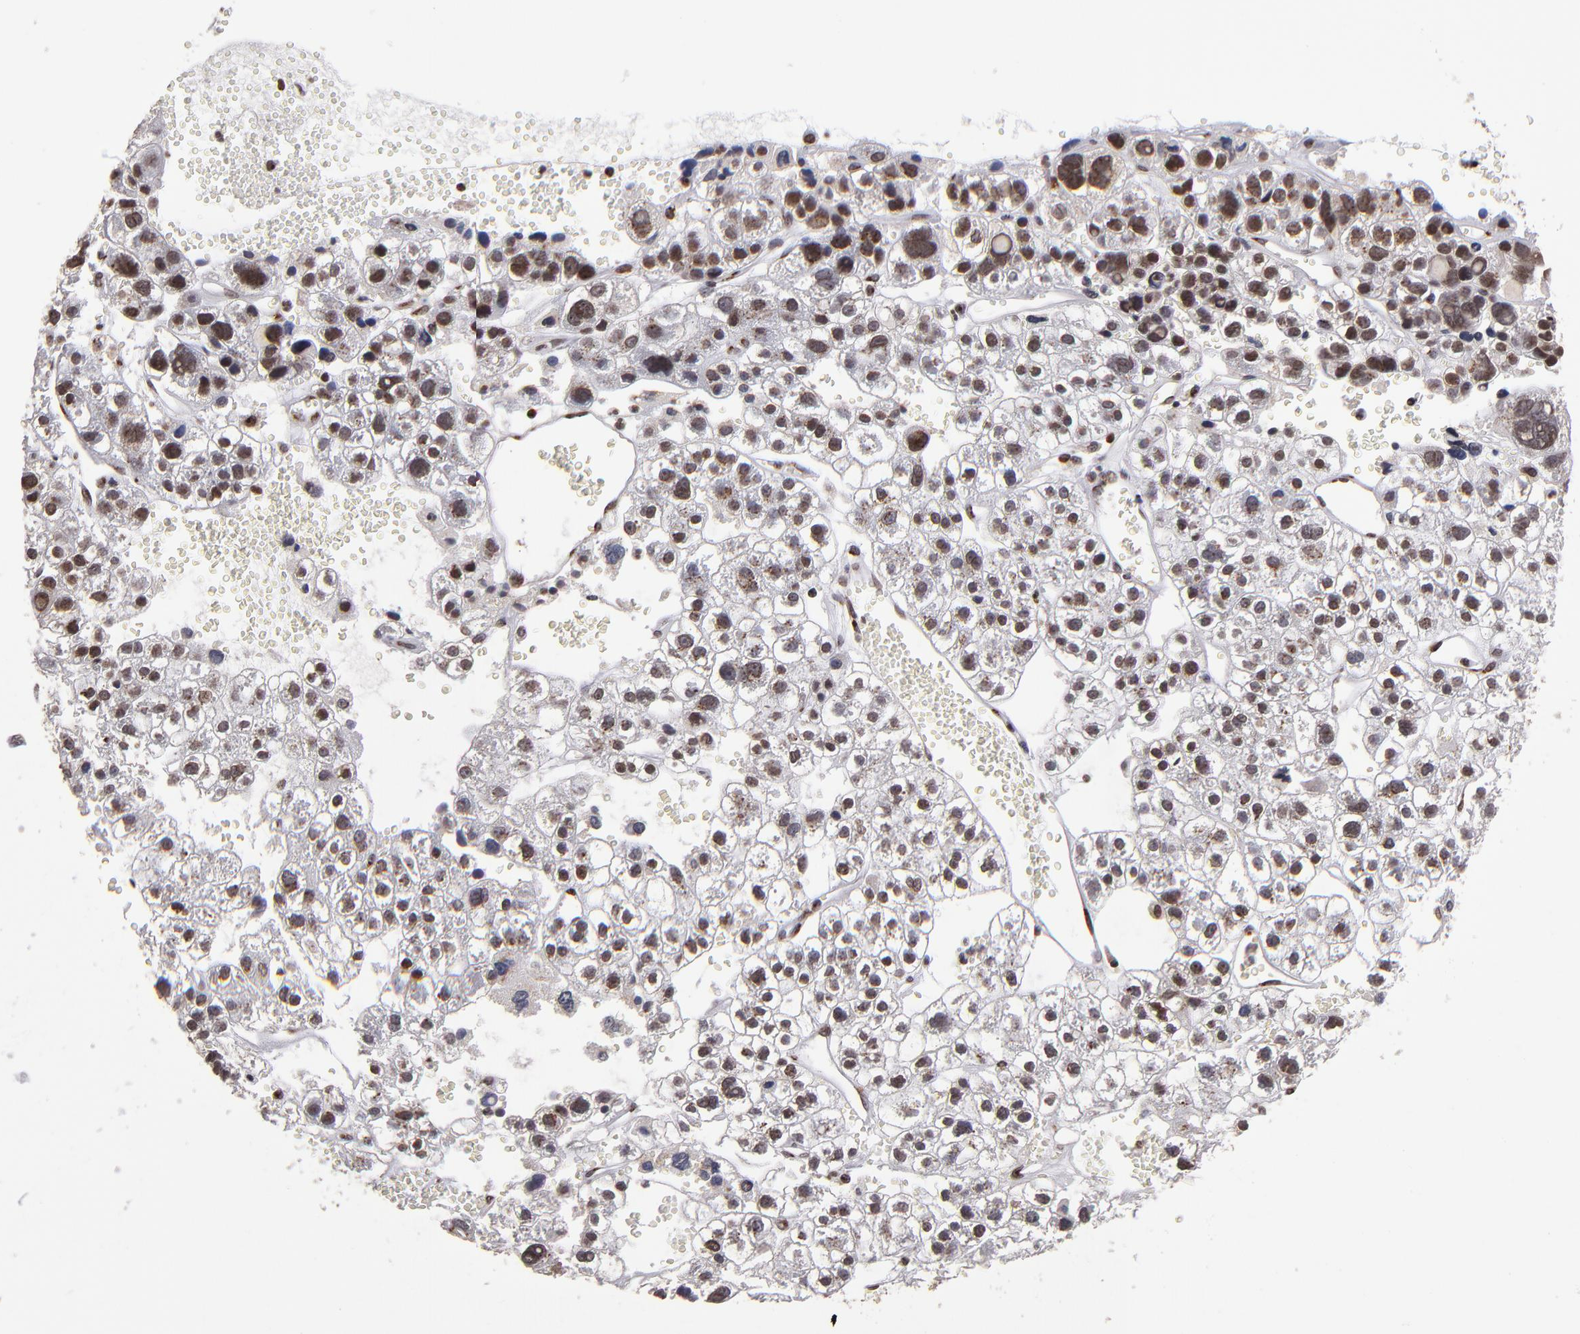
{"staining": {"intensity": "moderate", "quantity": ">75%", "location": "cytoplasmic/membranous,nuclear"}, "tissue": "liver cancer", "cell_type": "Tumor cells", "image_type": "cancer", "snomed": [{"axis": "morphology", "description": "Carcinoma, Hepatocellular, NOS"}, {"axis": "topography", "description": "Liver"}], "caption": "Immunohistochemistry (IHC) histopathology image of neoplastic tissue: liver cancer stained using IHC demonstrates medium levels of moderate protein expression localized specifically in the cytoplasmic/membranous and nuclear of tumor cells, appearing as a cytoplasmic/membranous and nuclear brown color.", "gene": "CSDC2", "patient": {"sex": "female", "age": 85}}